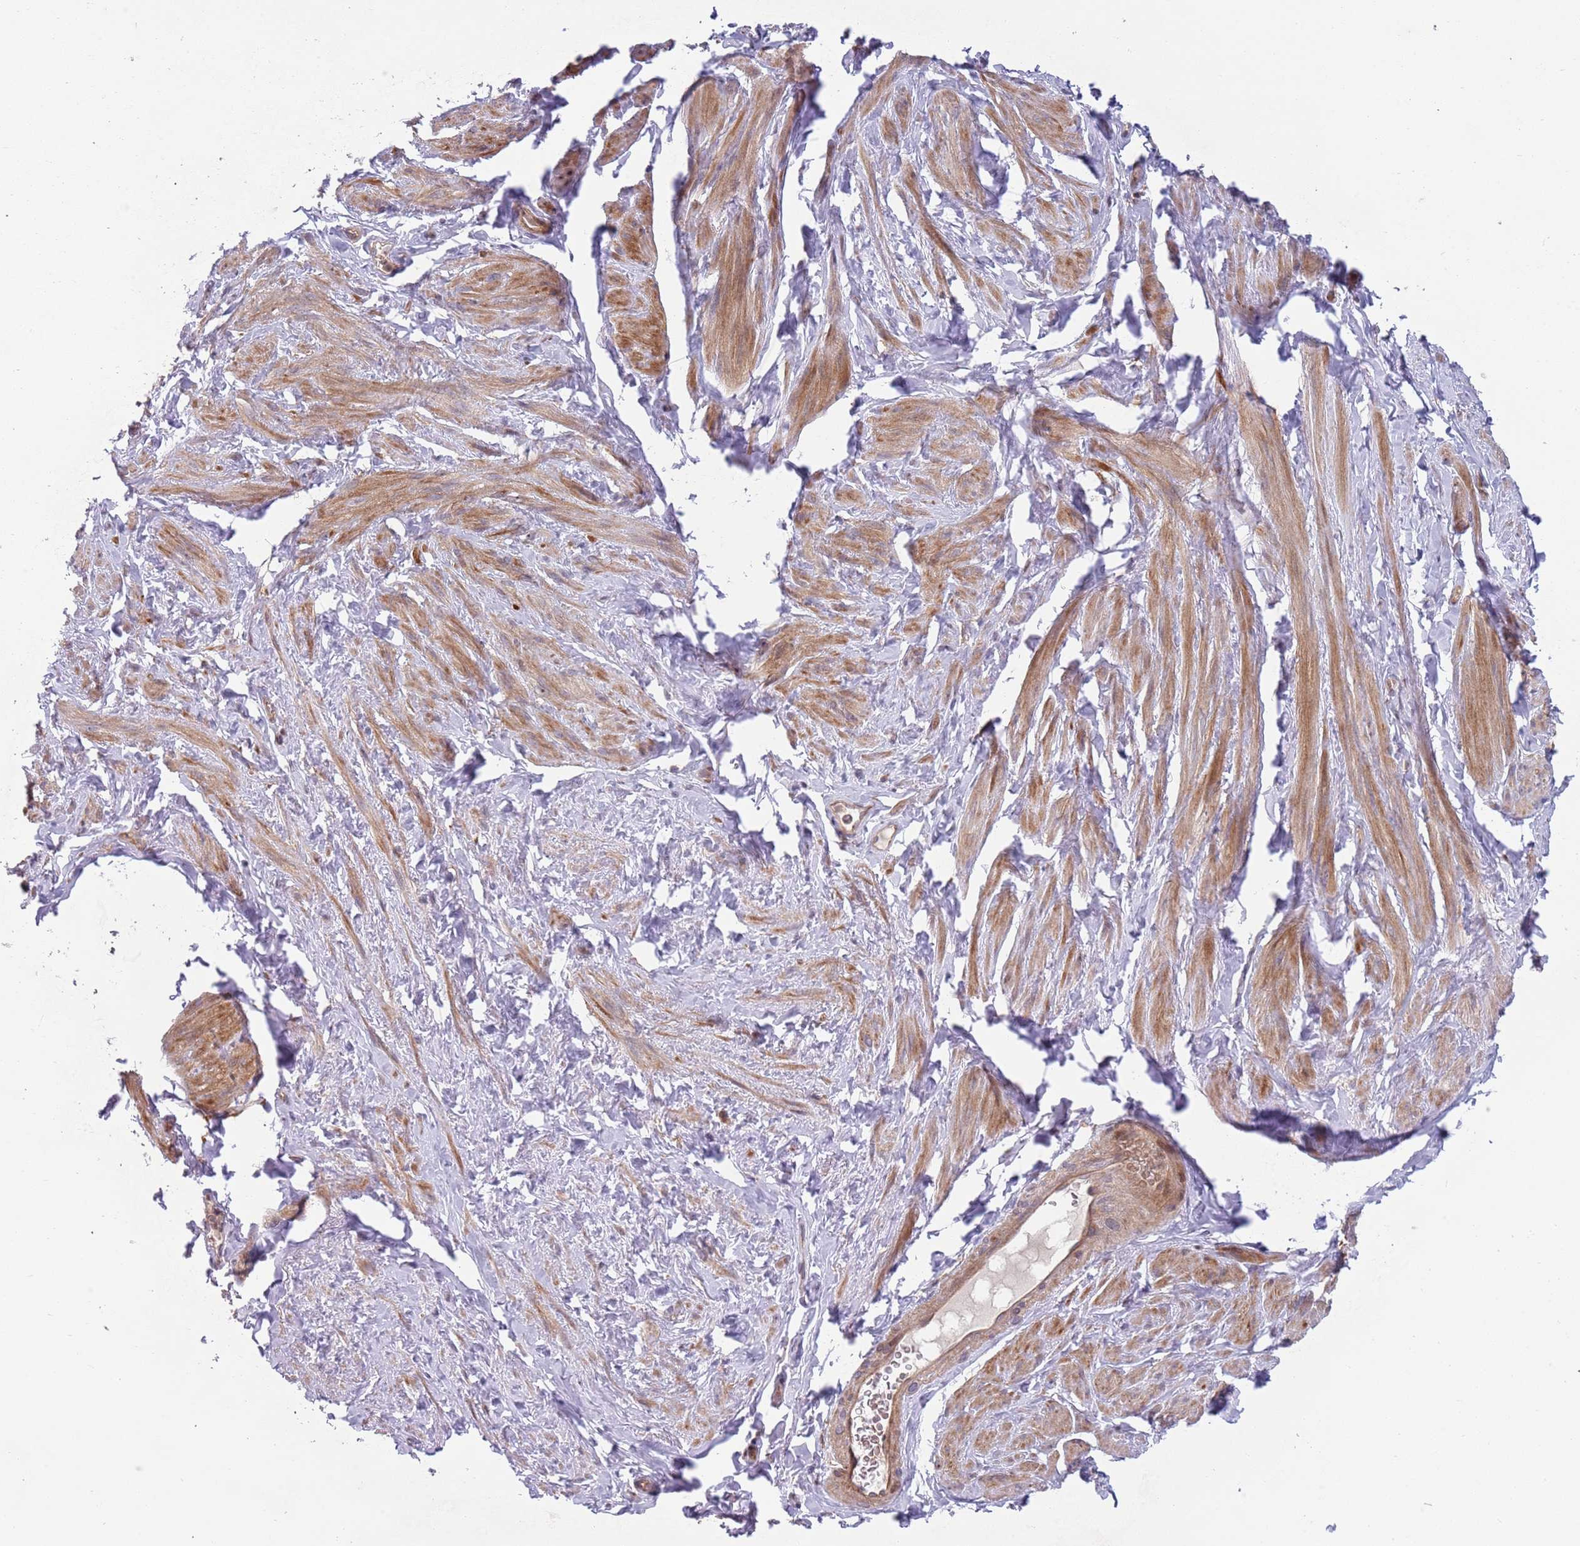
{"staining": {"intensity": "moderate", "quantity": "25%-75%", "location": "cytoplasmic/membranous"}, "tissue": "smooth muscle", "cell_type": "Smooth muscle cells", "image_type": "normal", "snomed": [{"axis": "morphology", "description": "Normal tissue, NOS"}, {"axis": "topography", "description": "Smooth muscle"}, {"axis": "topography", "description": "Peripheral nerve tissue"}], "caption": "Human smooth muscle stained with a protein marker displays moderate staining in smooth muscle cells.", "gene": "GGA1", "patient": {"sex": "male", "age": 69}}